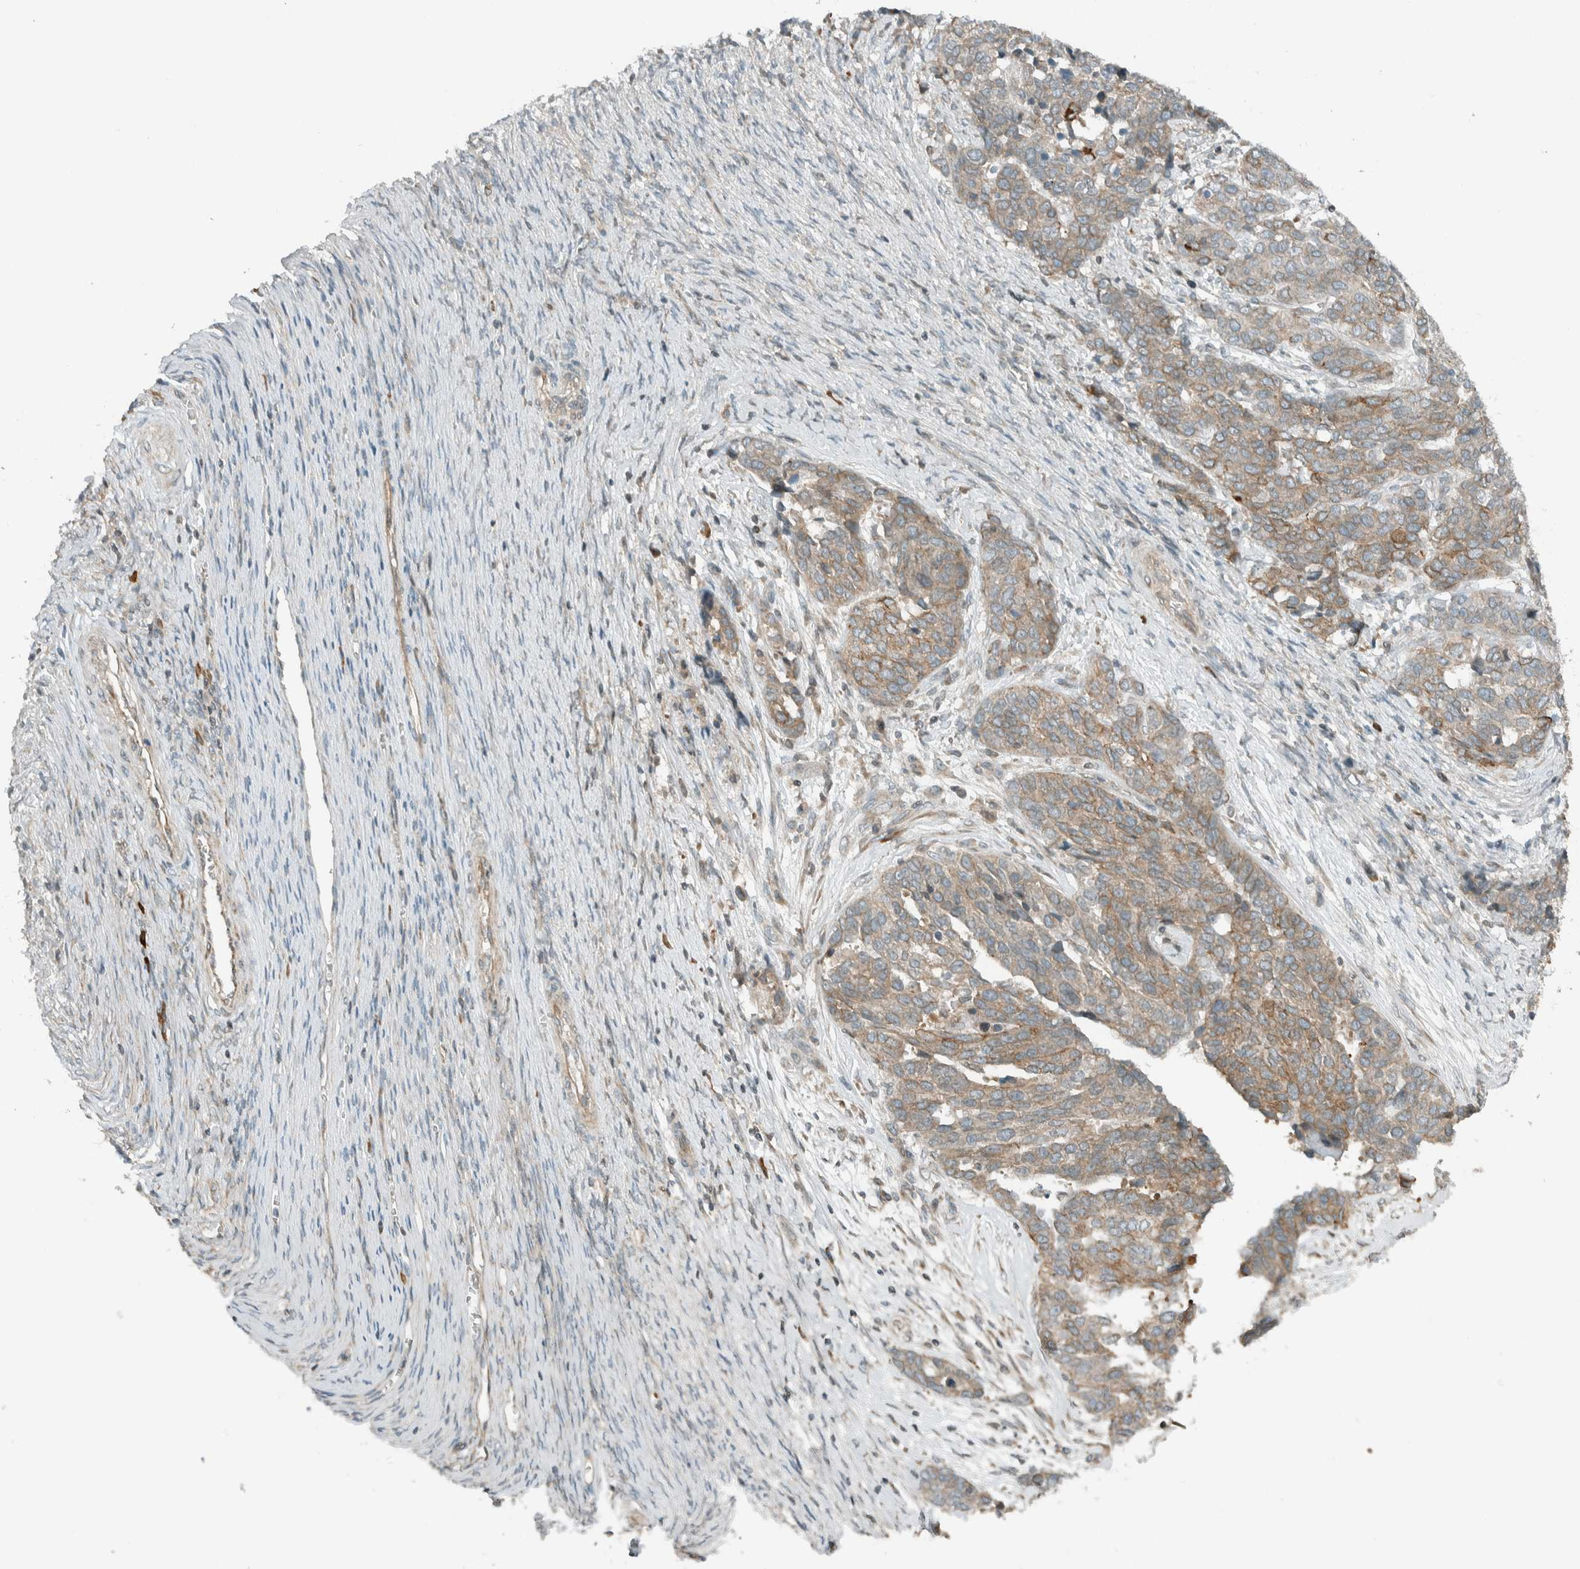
{"staining": {"intensity": "weak", "quantity": ">75%", "location": "cytoplasmic/membranous"}, "tissue": "ovarian cancer", "cell_type": "Tumor cells", "image_type": "cancer", "snomed": [{"axis": "morphology", "description": "Cystadenocarcinoma, serous, NOS"}, {"axis": "topography", "description": "Ovary"}], "caption": "Protein expression analysis of ovarian cancer (serous cystadenocarcinoma) exhibits weak cytoplasmic/membranous positivity in about >75% of tumor cells. The protein of interest is stained brown, and the nuclei are stained in blue (DAB (3,3'-diaminobenzidine) IHC with brightfield microscopy, high magnification).", "gene": "SEL1L", "patient": {"sex": "female", "age": 44}}